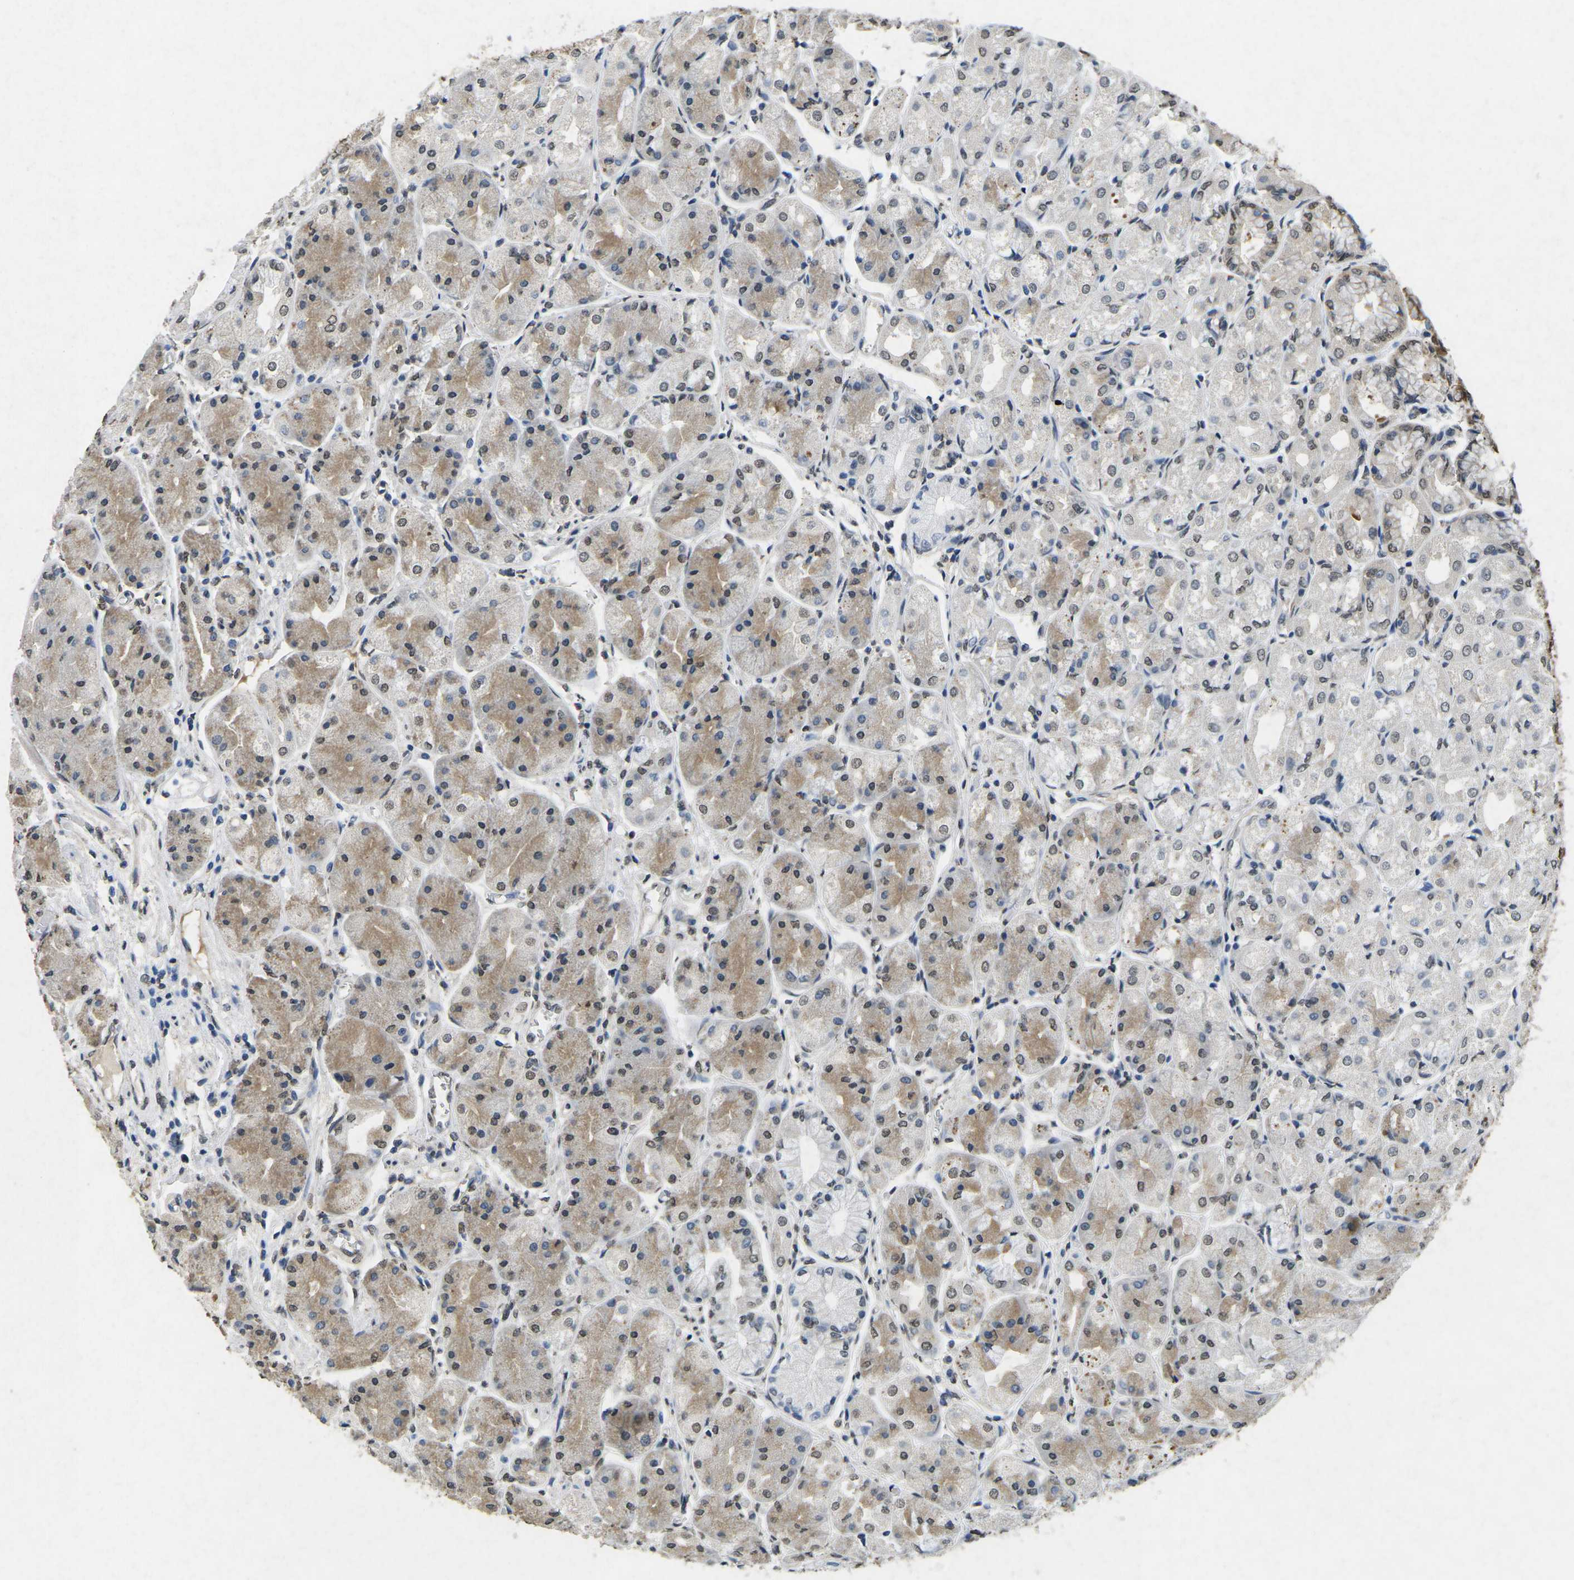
{"staining": {"intensity": "strong", "quantity": "25%-75%", "location": "cytoplasmic/membranous,nuclear"}, "tissue": "stomach", "cell_type": "Glandular cells", "image_type": "normal", "snomed": [{"axis": "morphology", "description": "Normal tissue, NOS"}, {"axis": "topography", "description": "Stomach, upper"}], "caption": "Immunohistochemical staining of benign human stomach displays high levels of strong cytoplasmic/membranous,nuclear positivity in about 25%-75% of glandular cells.", "gene": "SCNN1B", "patient": {"sex": "male", "age": 72}}